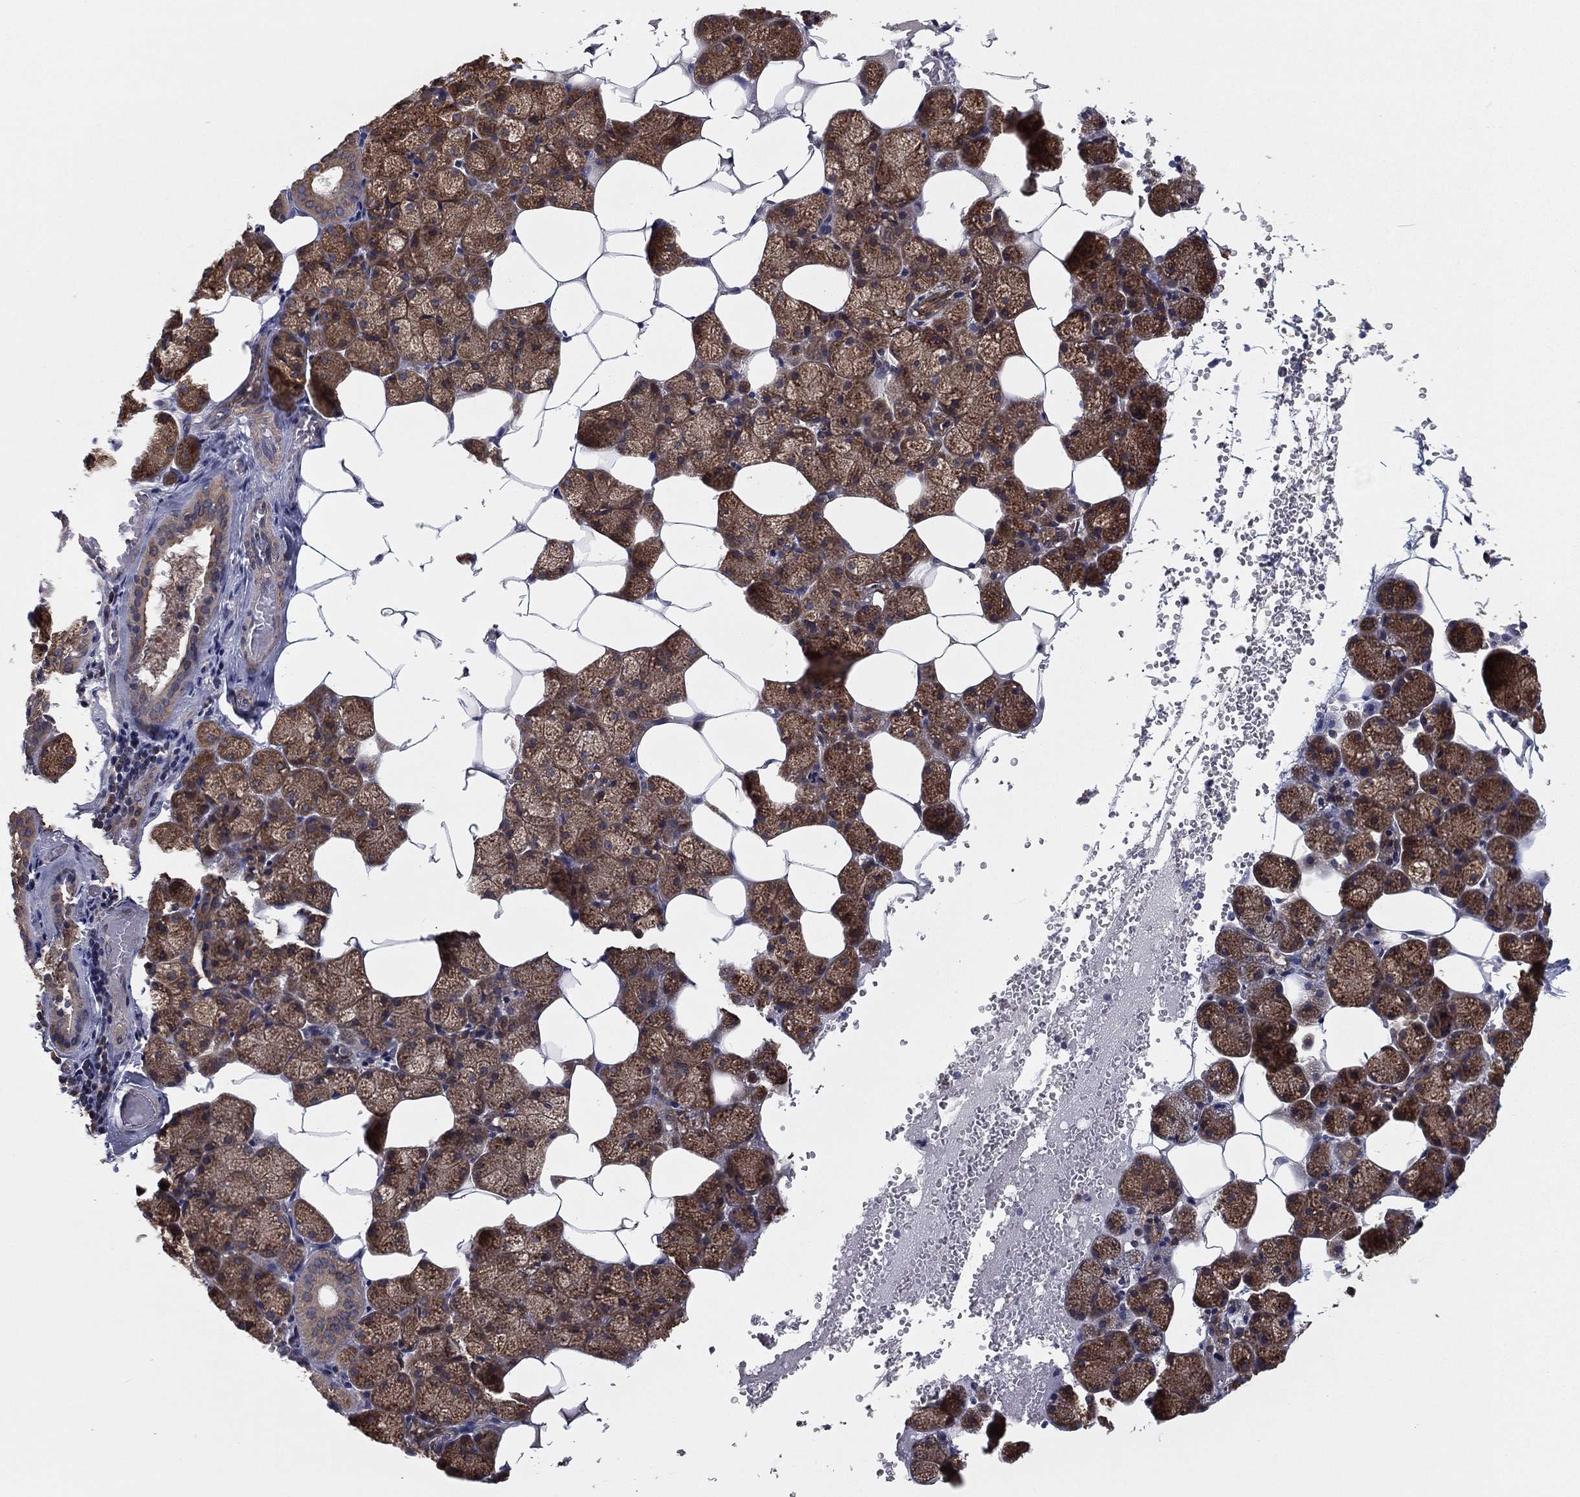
{"staining": {"intensity": "strong", "quantity": ">75%", "location": "cytoplasmic/membranous"}, "tissue": "salivary gland", "cell_type": "Glandular cells", "image_type": "normal", "snomed": [{"axis": "morphology", "description": "Normal tissue, NOS"}, {"axis": "topography", "description": "Salivary gland"}], "caption": "Glandular cells display strong cytoplasmic/membranous positivity in approximately >75% of cells in benign salivary gland.", "gene": "EIF2B5", "patient": {"sex": "male", "age": 38}}